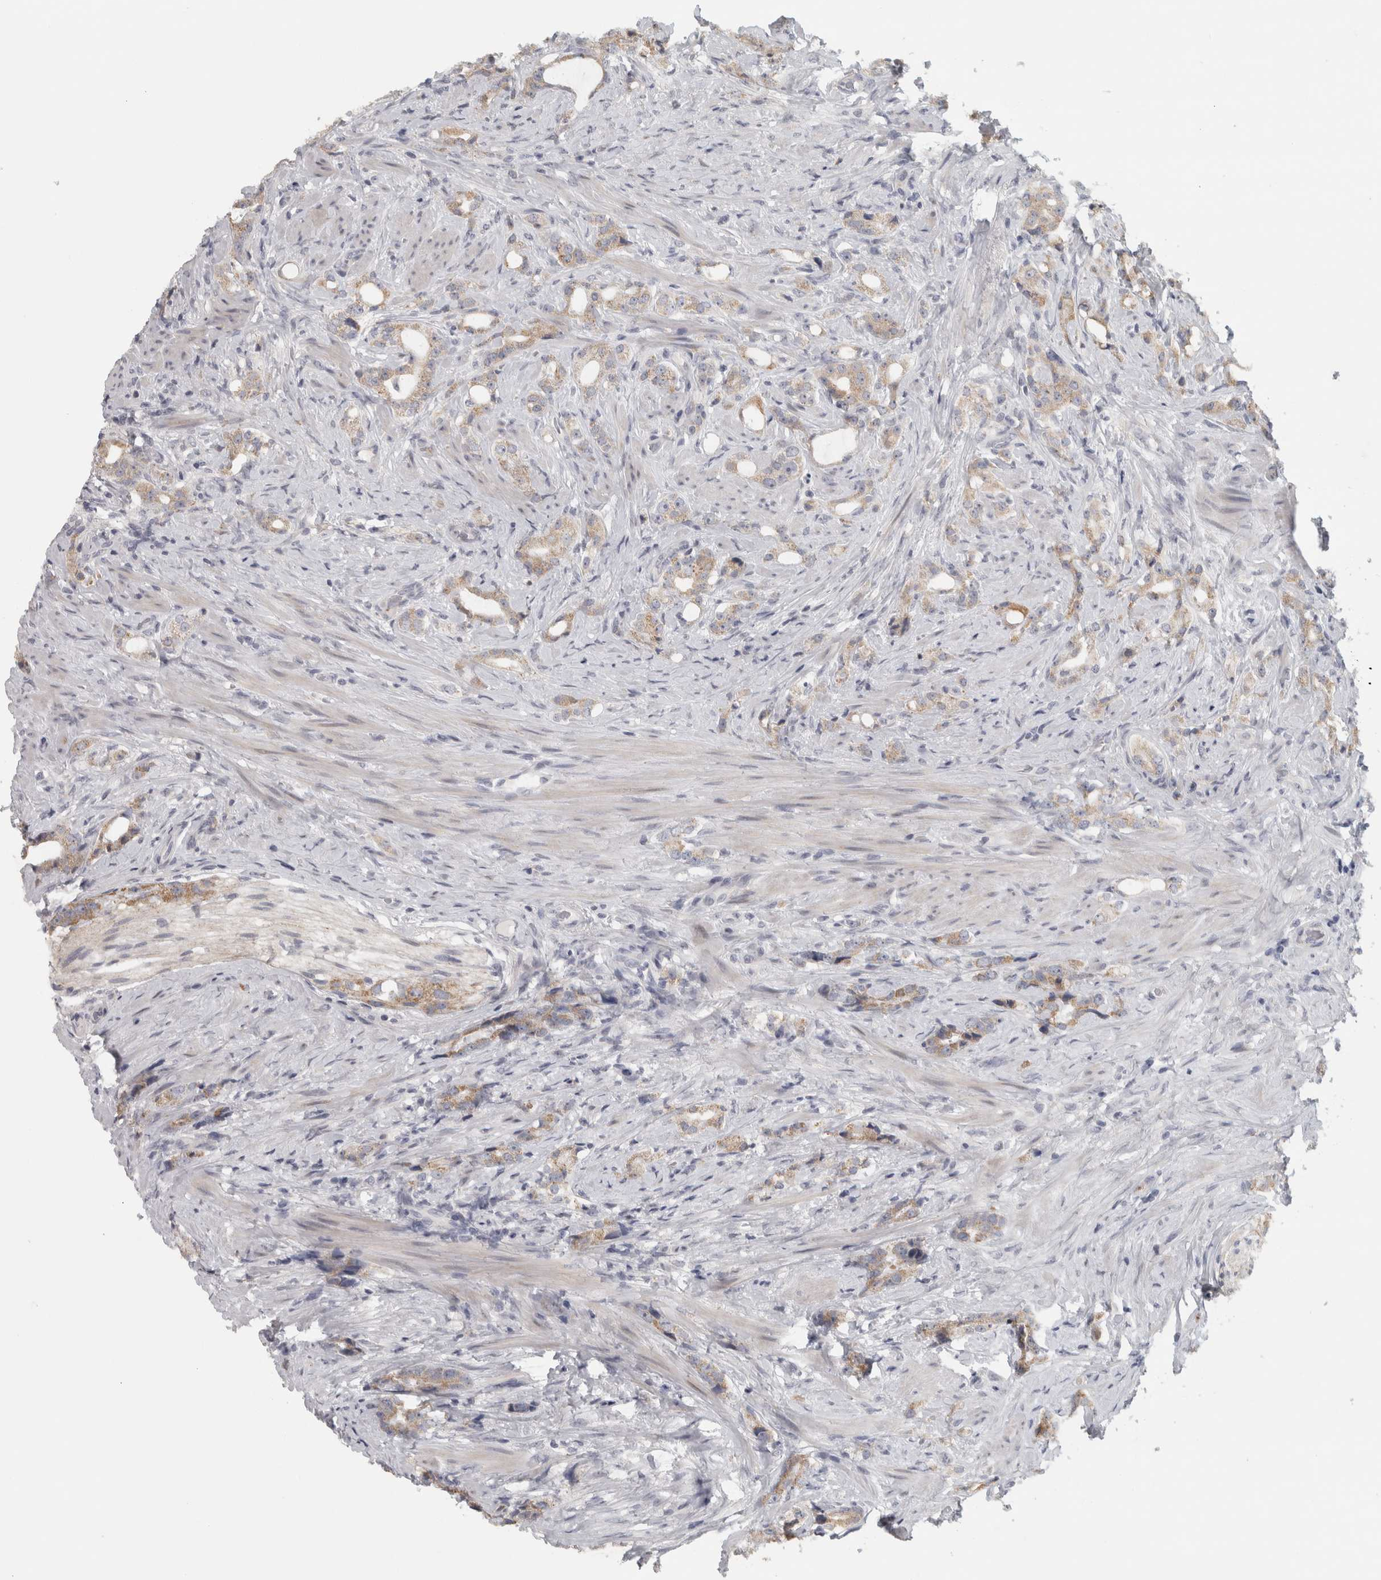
{"staining": {"intensity": "weak", "quantity": "25%-75%", "location": "cytoplasmic/membranous"}, "tissue": "prostate cancer", "cell_type": "Tumor cells", "image_type": "cancer", "snomed": [{"axis": "morphology", "description": "Adenocarcinoma, High grade"}, {"axis": "topography", "description": "Prostate"}], "caption": "Protein staining displays weak cytoplasmic/membranous positivity in approximately 25%-75% of tumor cells in prostate adenocarcinoma (high-grade). Nuclei are stained in blue.", "gene": "PTPRN2", "patient": {"sex": "male", "age": 63}}